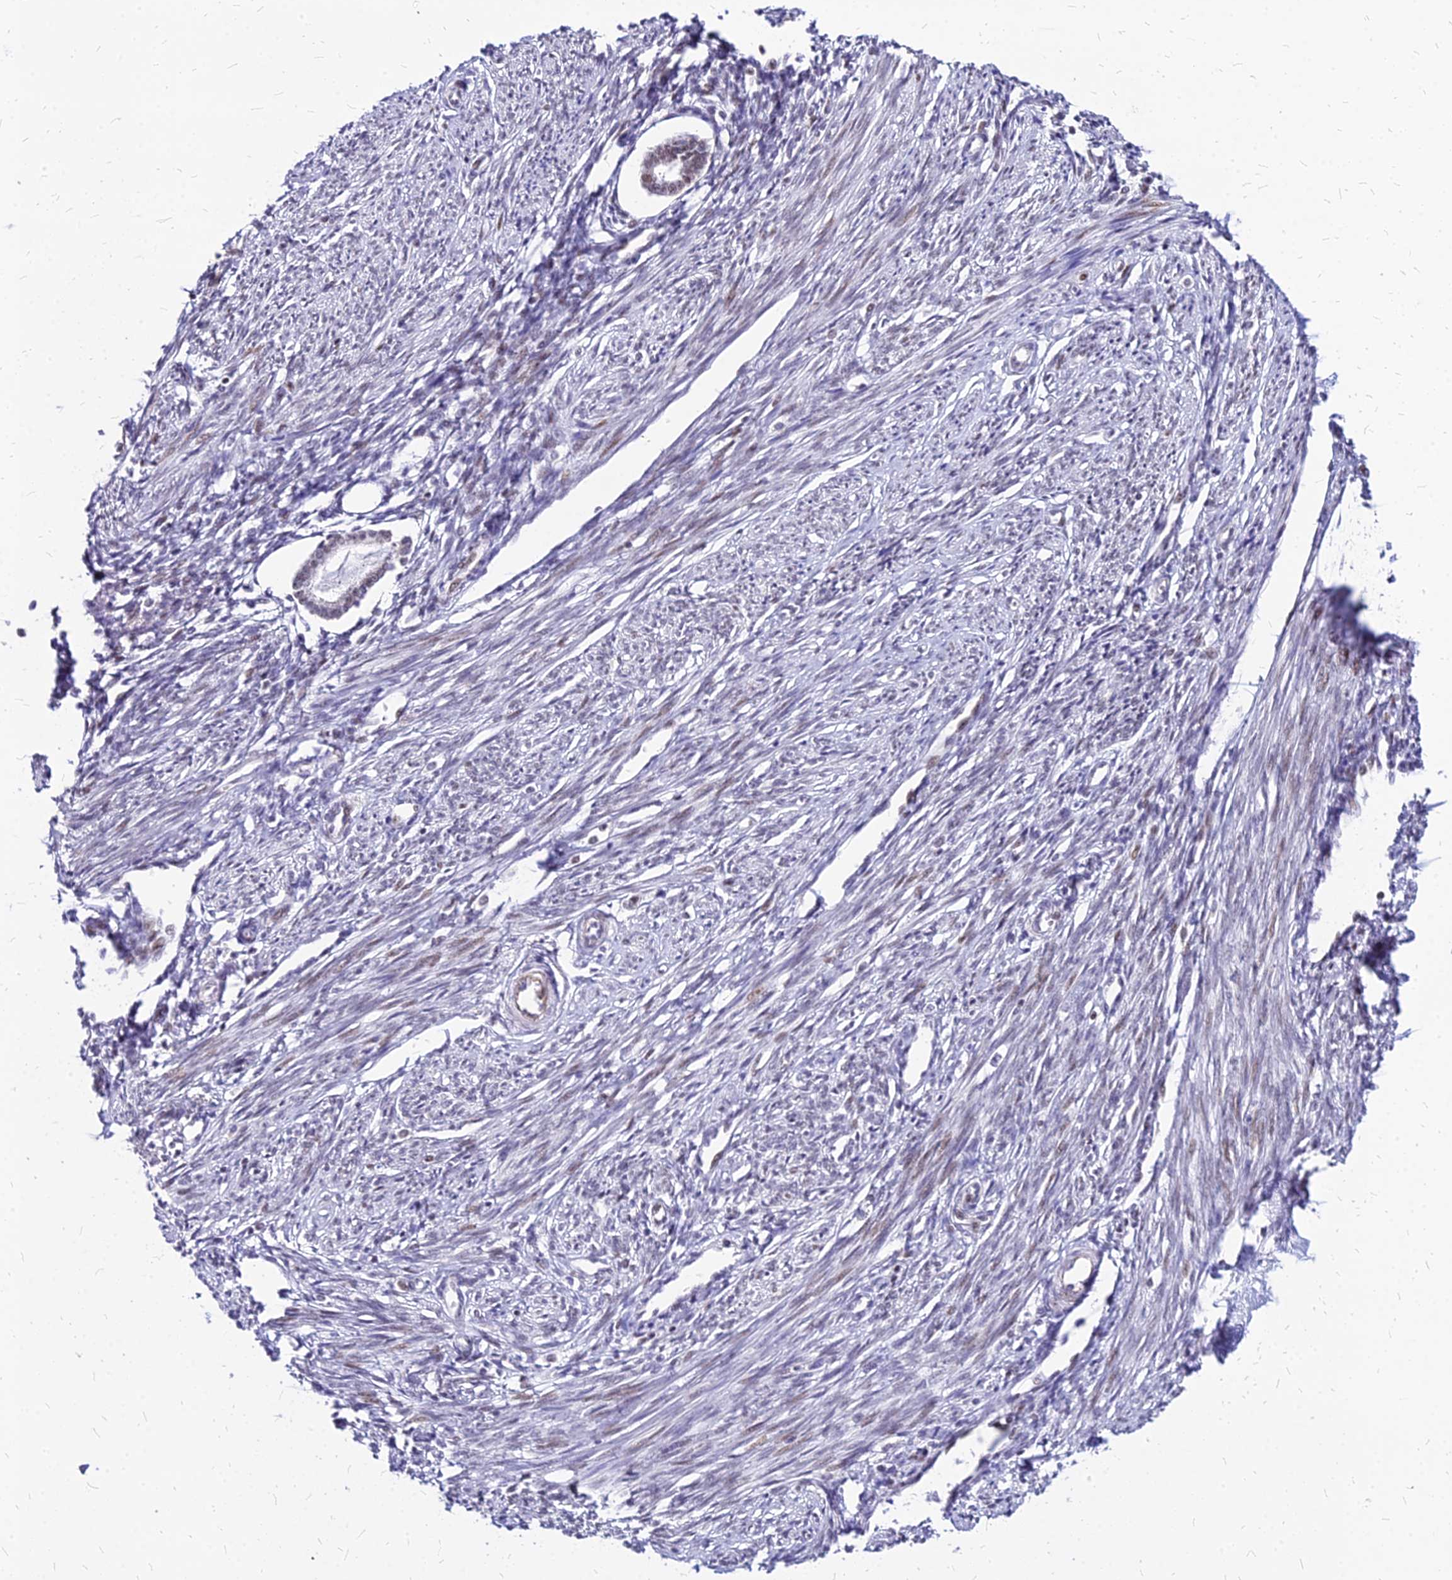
{"staining": {"intensity": "moderate", "quantity": "<25%", "location": "nuclear"}, "tissue": "endometrium", "cell_type": "Cells in endometrial stroma", "image_type": "normal", "snomed": [{"axis": "morphology", "description": "Normal tissue, NOS"}, {"axis": "topography", "description": "Endometrium"}], "caption": "Brown immunohistochemical staining in normal human endometrium reveals moderate nuclear positivity in approximately <25% of cells in endometrial stroma. Immunohistochemistry stains the protein in brown and the nuclei are stained blue.", "gene": "FDX2", "patient": {"sex": "female", "age": 56}}